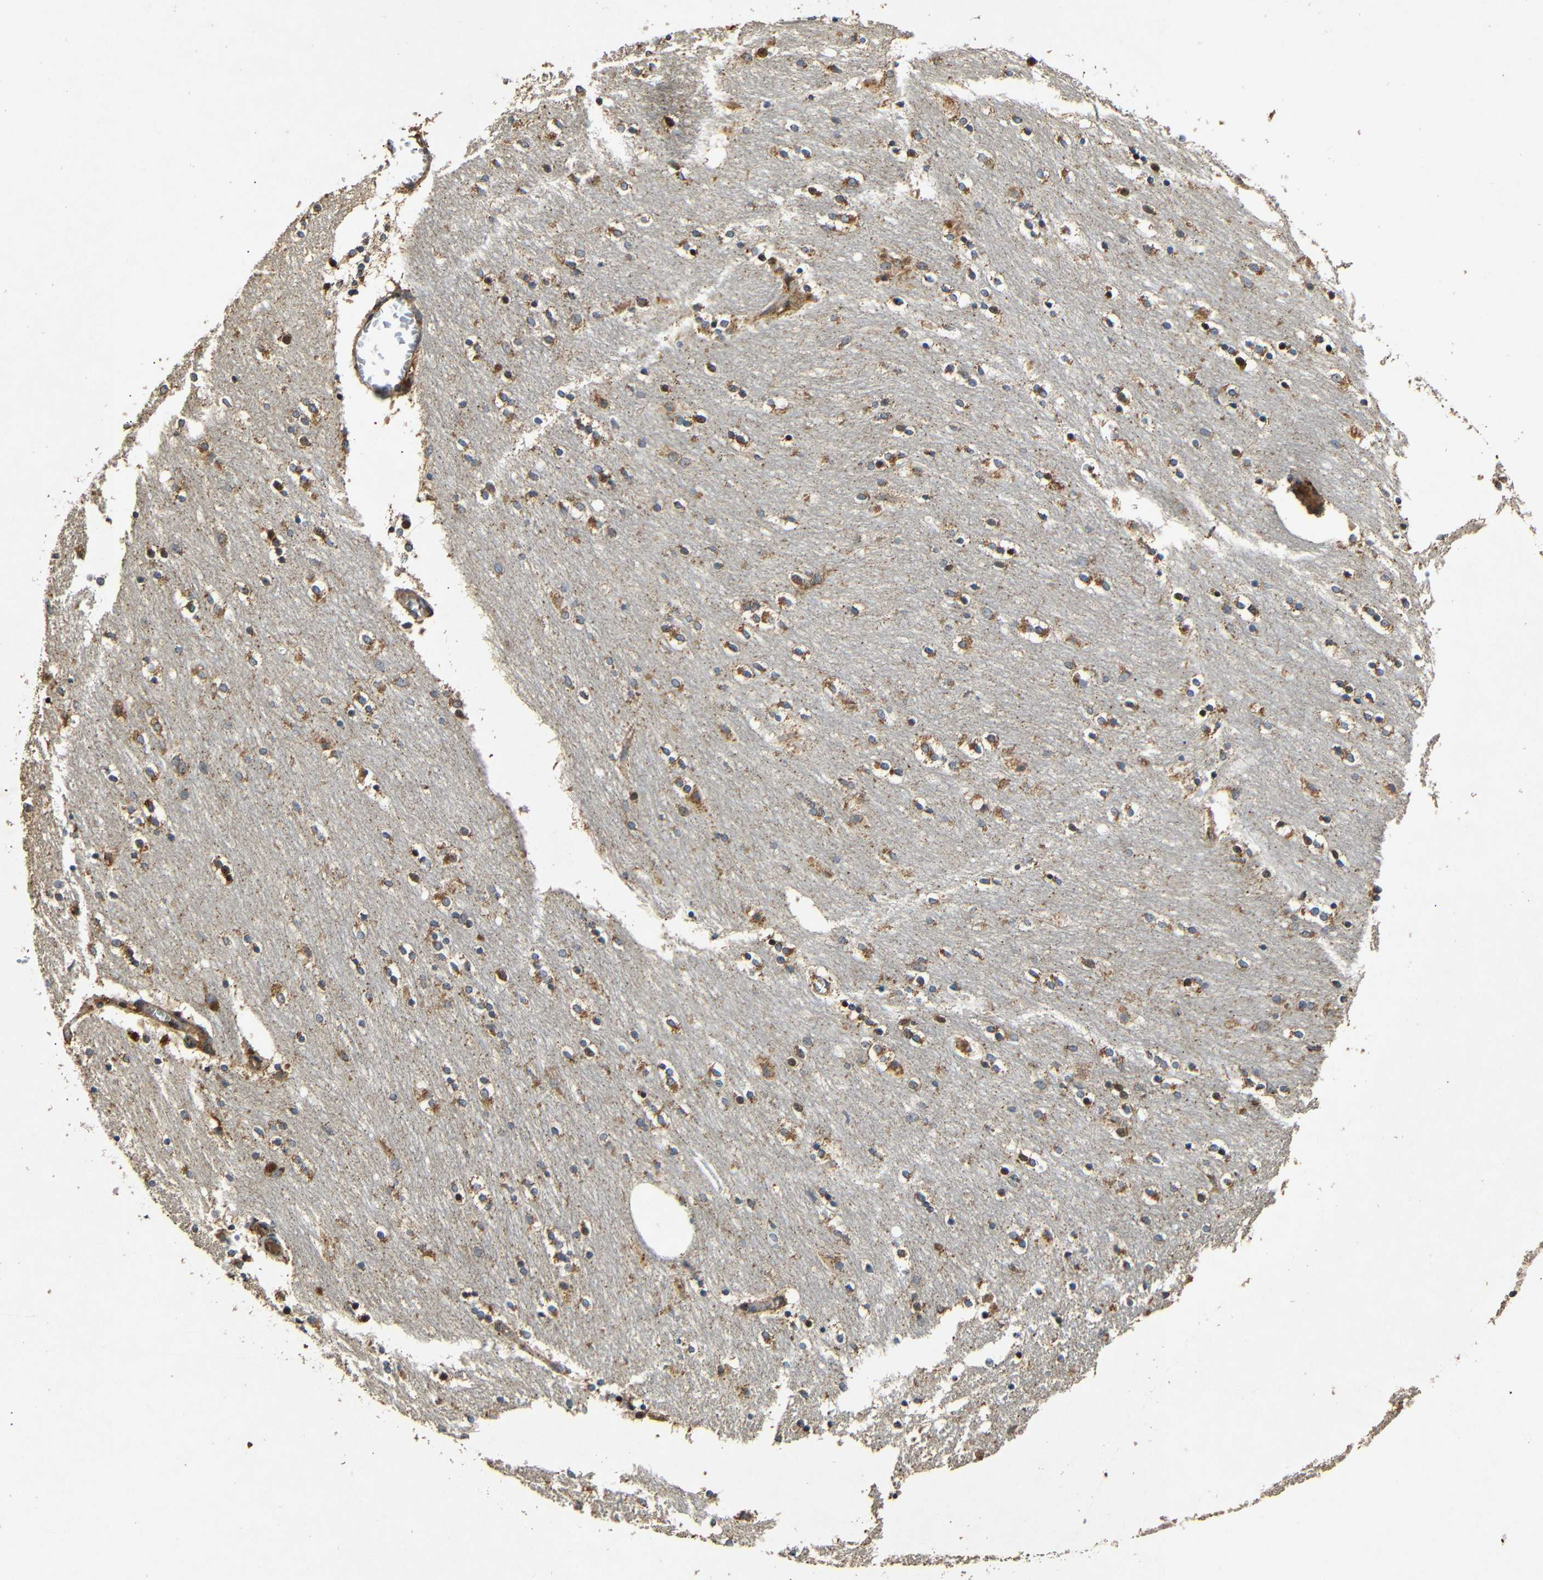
{"staining": {"intensity": "moderate", "quantity": "25%-75%", "location": "cytoplasmic/membranous"}, "tissue": "caudate", "cell_type": "Glial cells", "image_type": "normal", "snomed": [{"axis": "morphology", "description": "Normal tissue, NOS"}, {"axis": "topography", "description": "Lateral ventricle wall"}], "caption": "Protein expression analysis of benign human caudate reveals moderate cytoplasmic/membranous expression in about 25%-75% of glial cells. (DAB IHC with brightfield microscopy, high magnification).", "gene": "KAZALD1", "patient": {"sex": "female", "age": 54}}